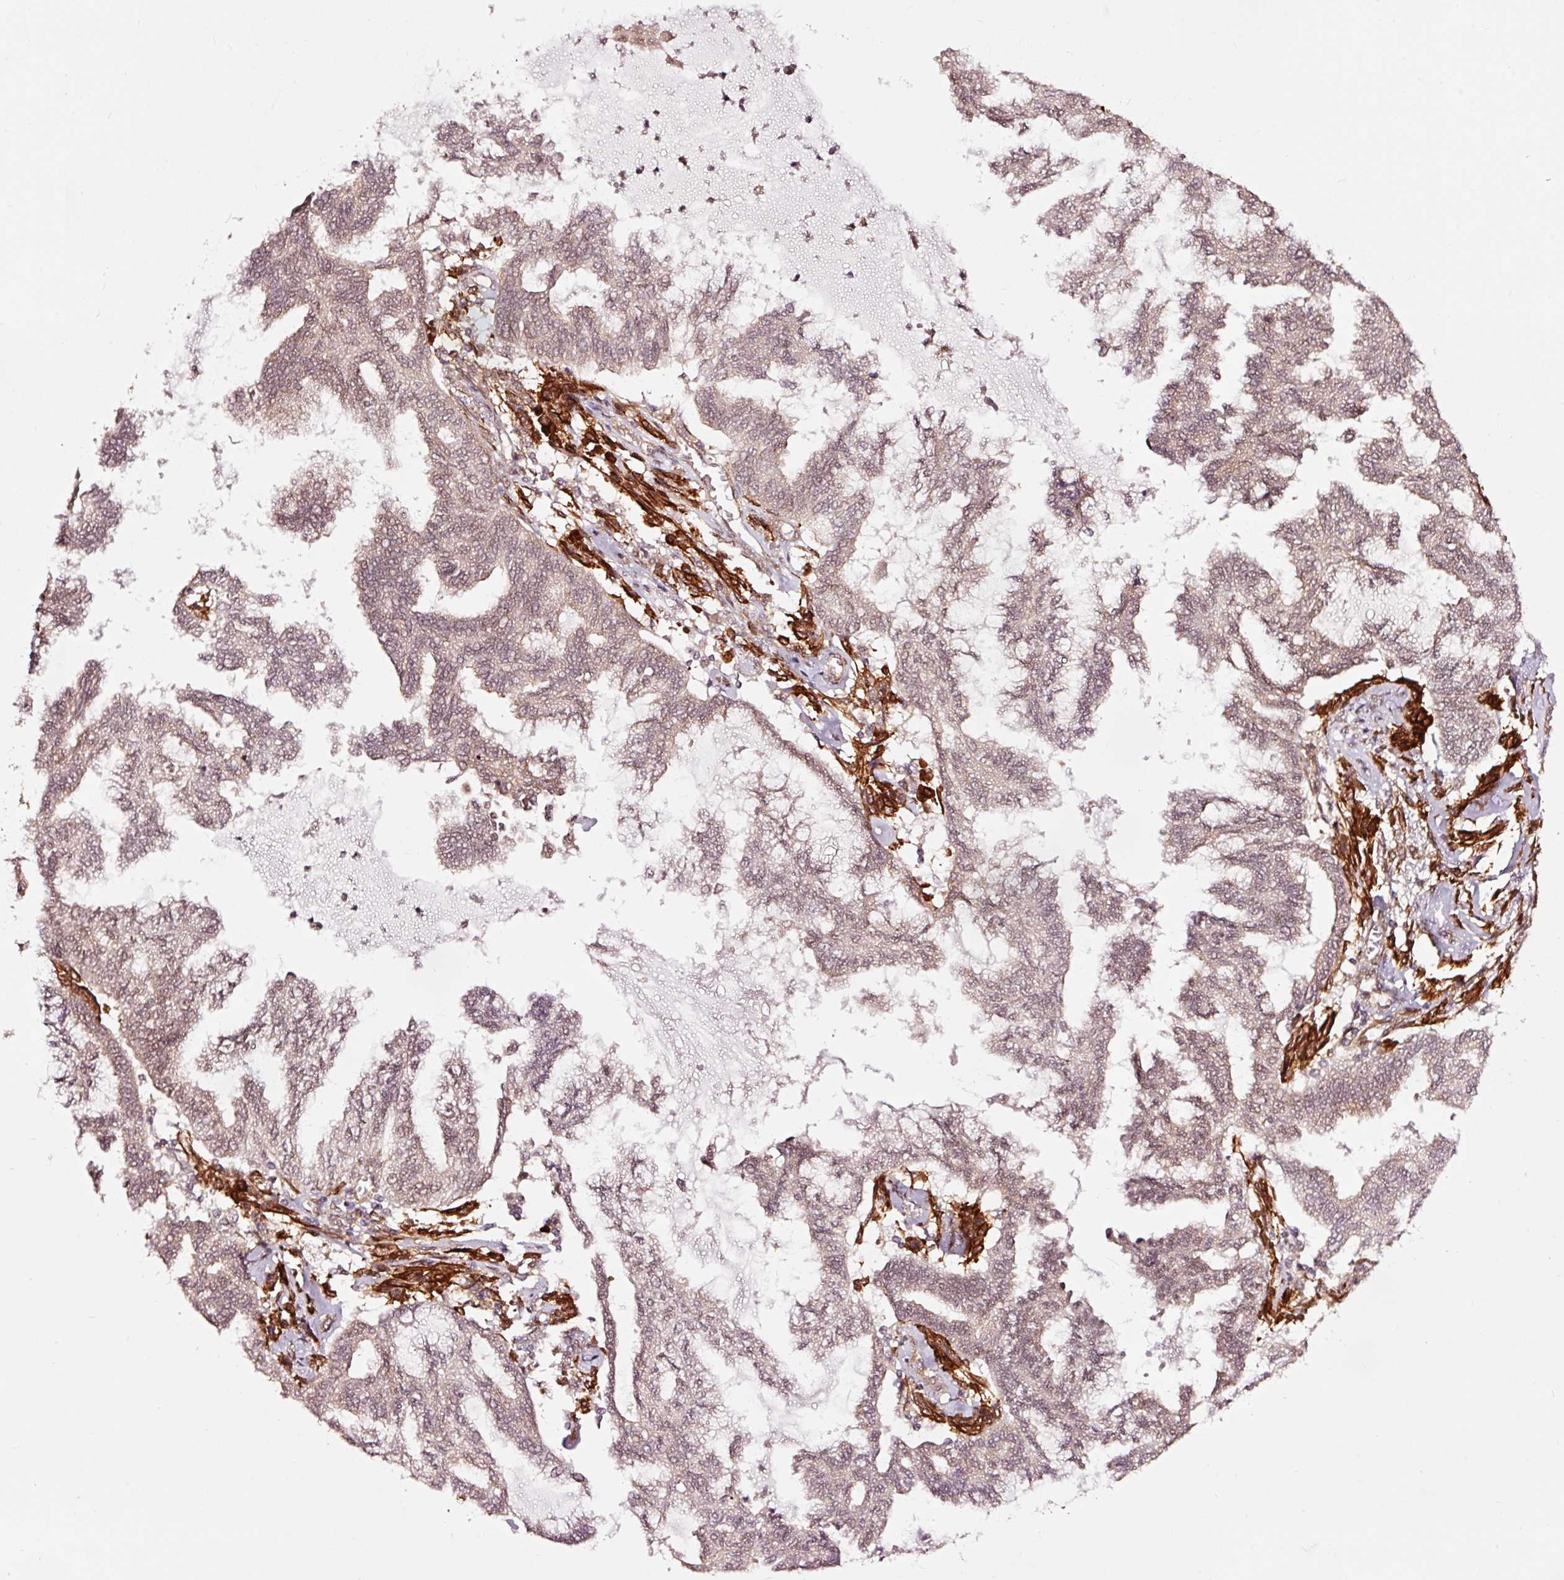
{"staining": {"intensity": "weak", "quantity": "<25%", "location": "nuclear"}, "tissue": "endometrial cancer", "cell_type": "Tumor cells", "image_type": "cancer", "snomed": [{"axis": "morphology", "description": "Adenocarcinoma, NOS"}, {"axis": "topography", "description": "Endometrium"}], "caption": "Tumor cells show no significant protein staining in adenocarcinoma (endometrial).", "gene": "TPM1", "patient": {"sex": "female", "age": 86}}